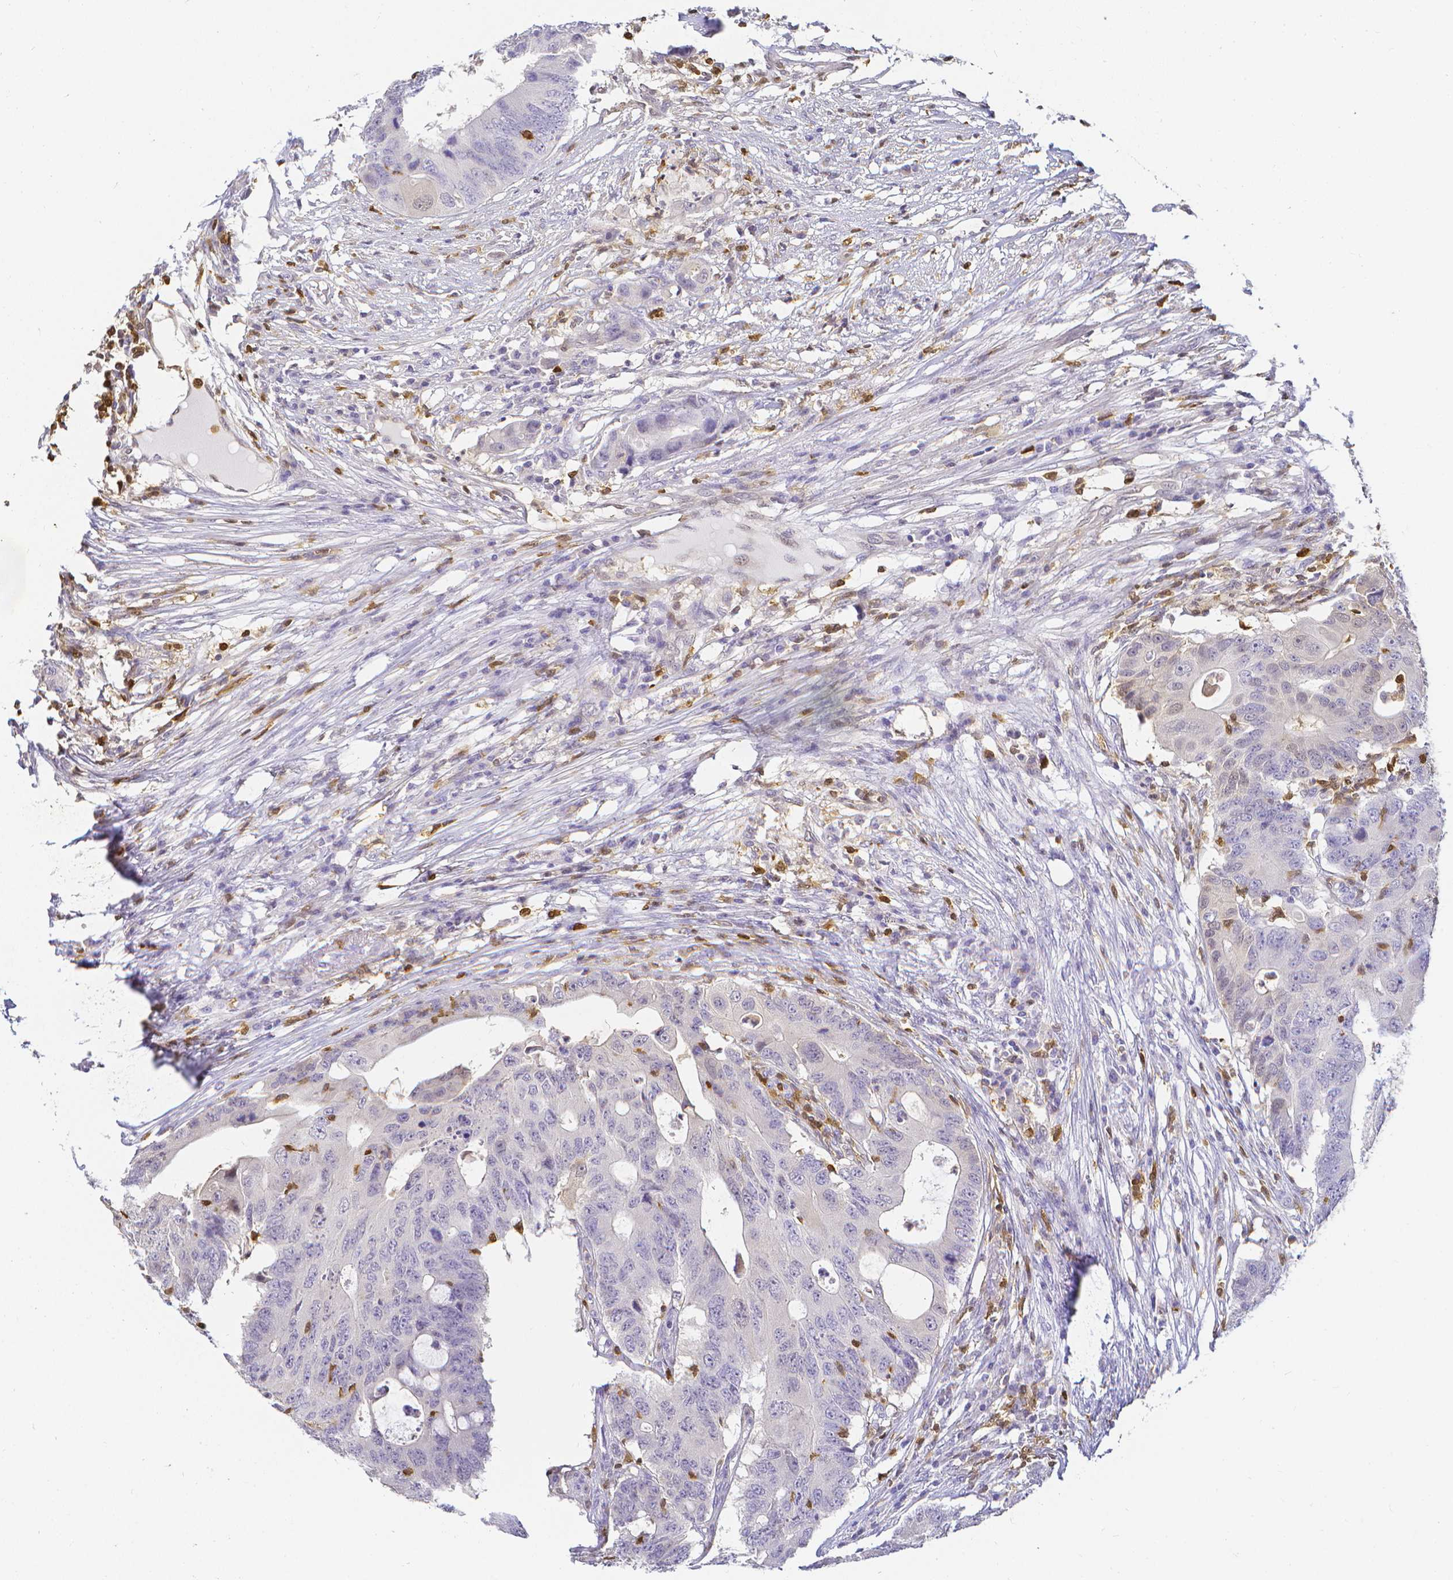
{"staining": {"intensity": "negative", "quantity": "none", "location": "none"}, "tissue": "colorectal cancer", "cell_type": "Tumor cells", "image_type": "cancer", "snomed": [{"axis": "morphology", "description": "Adenocarcinoma, NOS"}, {"axis": "topography", "description": "Colon"}], "caption": "A high-resolution photomicrograph shows immunohistochemistry staining of colorectal cancer (adenocarcinoma), which shows no significant positivity in tumor cells. Brightfield microscopy of IHC stained with DAB (brown) and hematoxylin (blue), captured at high magnification.", "gene": "COTL1", "patient": {"sex": "male", "age": 71}}